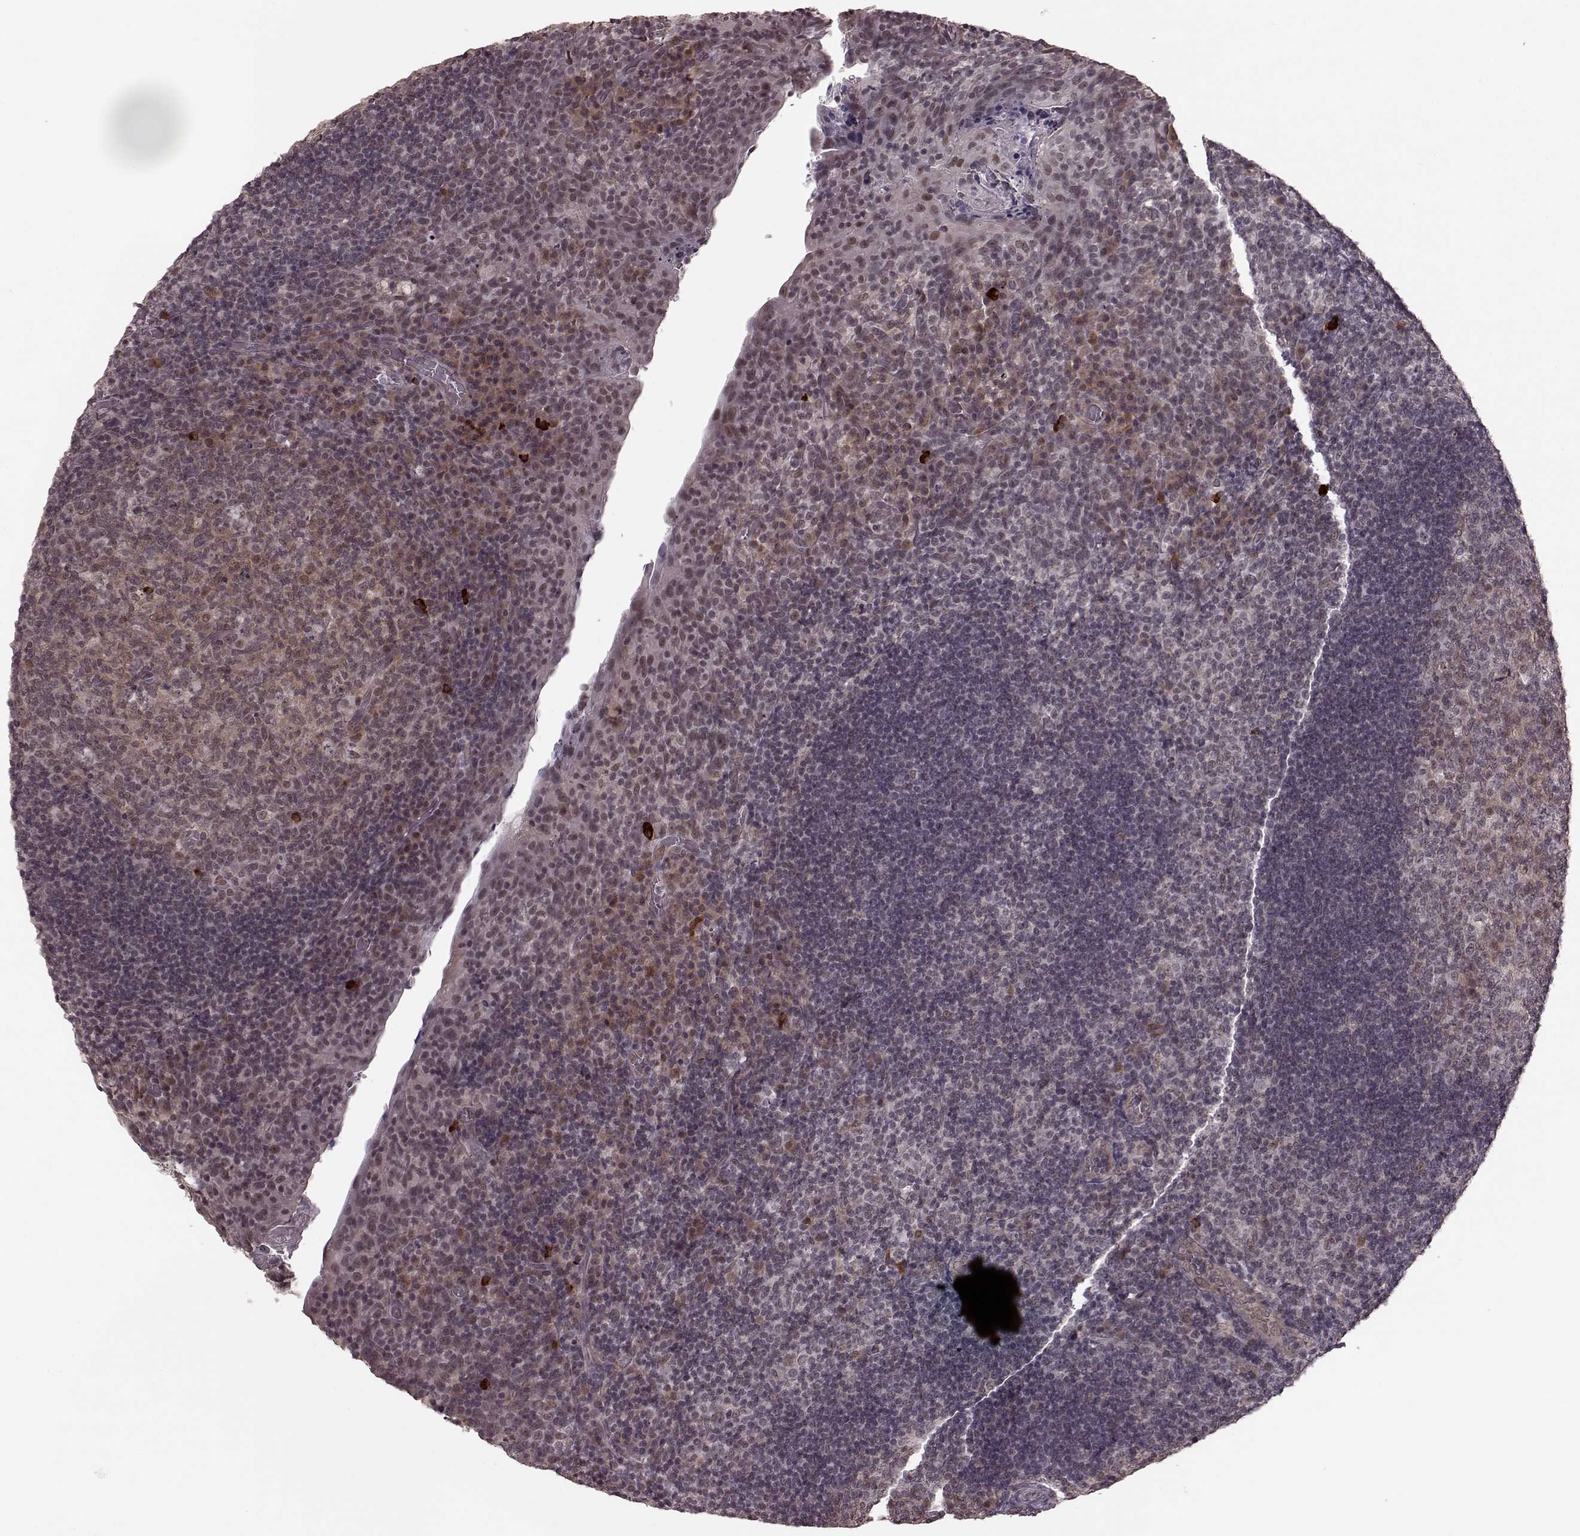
{"staining": {"intensity": "weak", "quantity": ">75%", "location": "cytoplasmic/membranous"}, "tissue": "tonsil", "cell_type": "Germinal center cells", "image_type": "normal", "snomed": [{"axis": "morphology", "description": "Normal tissue, NOS"}, {"axis": "topography", "description": "Tonsil"}], "caption": "Immunohistochemical staining of normal human tonsil displays weak cytoplasmic/membranous protein expression in approximately >75% of germinal center cells.", "gene": "PLCB4", "patient": {"sex": "male", "age": 17}}